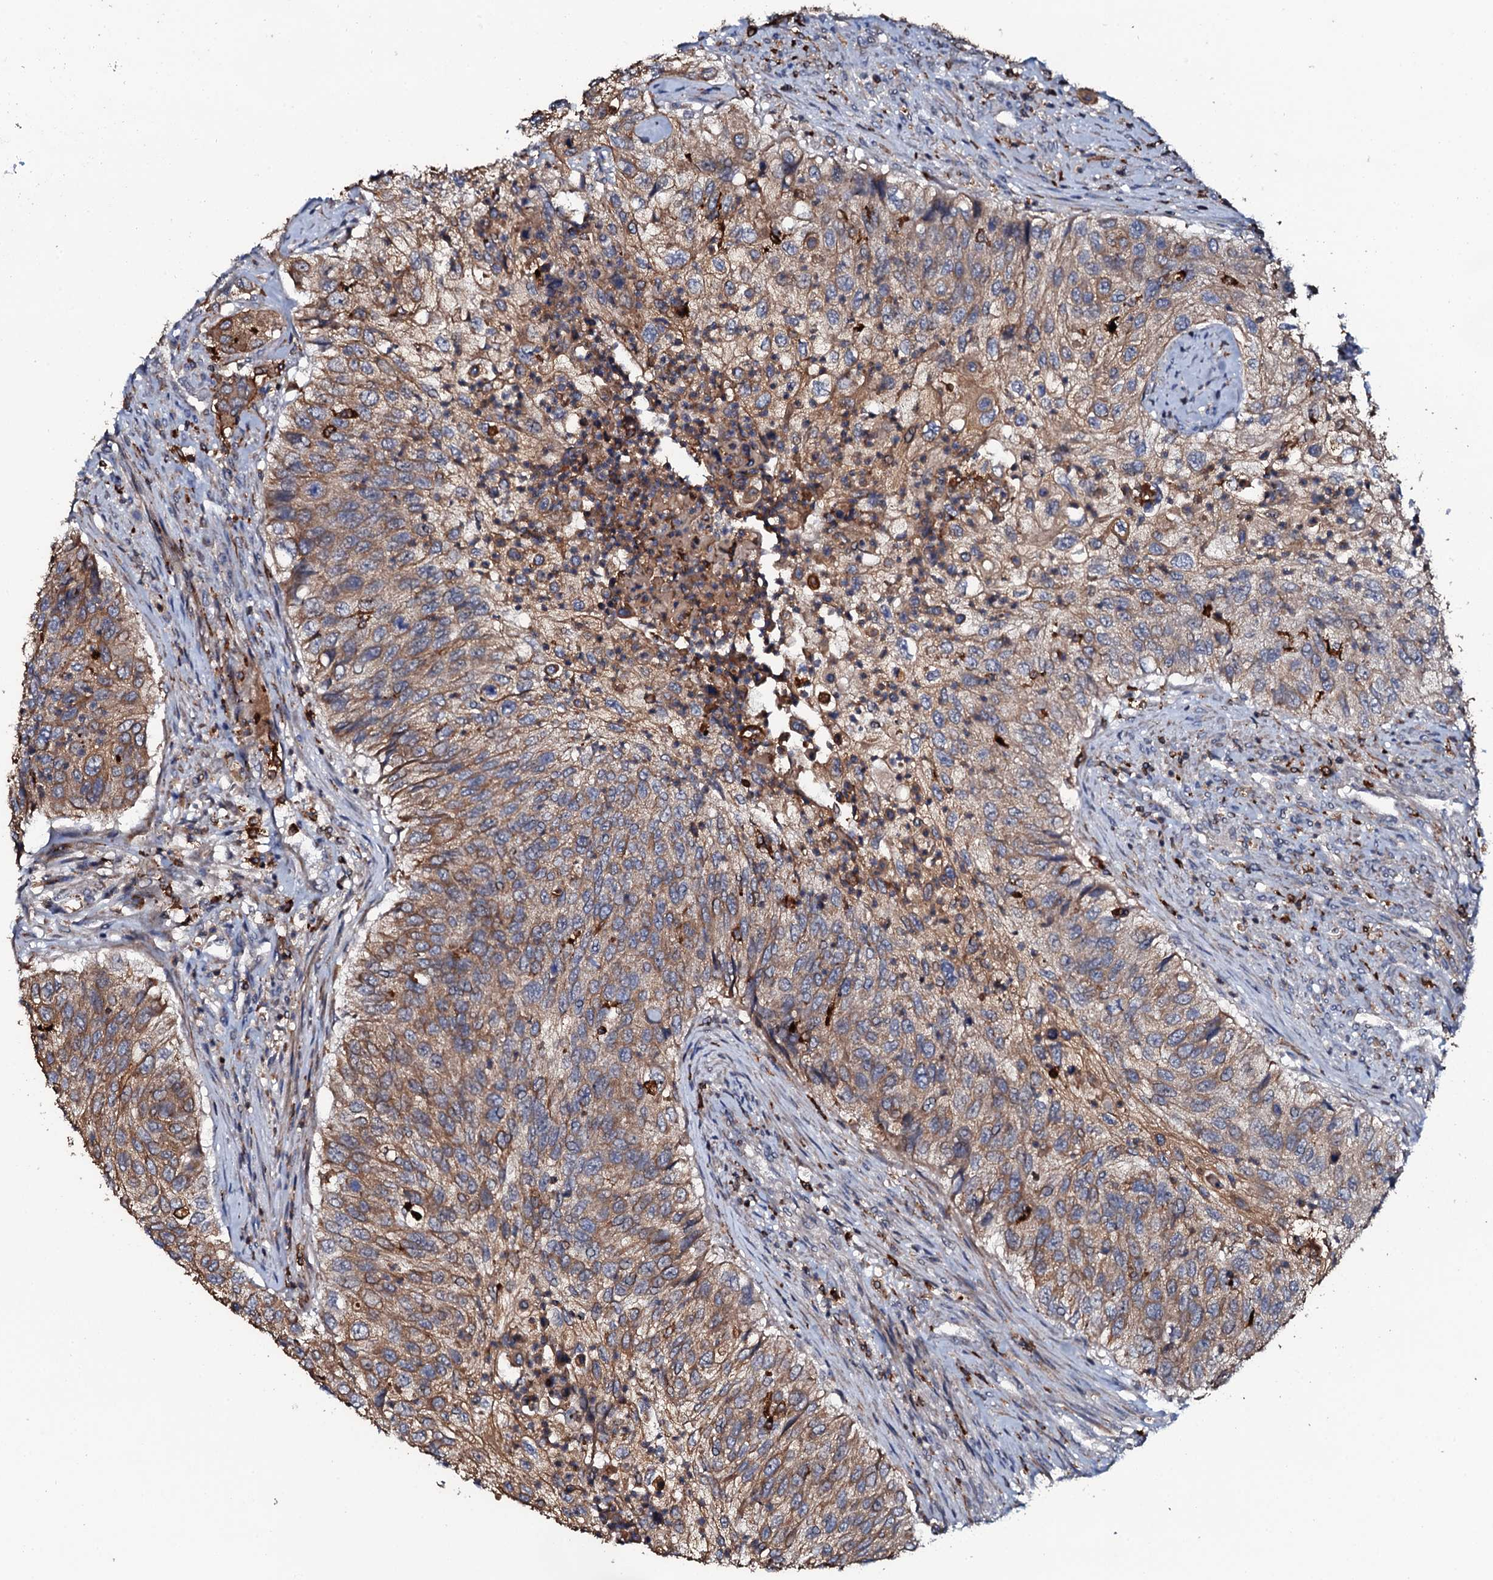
{"staining": {"intensity": "moderate", "quantity": ">75%", "location": "cytoplasmic/membranous"}, "tissue": "urothelial cancer", "cell_type": "Tumor cells", "image_type": "cancer", "snomed": [{"axis": "morphology", "description": "Urothelial carcinoma, High grade"}, {"axis": "topography", "description": "Urinary bladder"}], "caption": "IHC staining of urothelial cancer, which exhibits medium levels of moderate cytoplasmic/membranous expression in approximately >75% of tumor cells indicating moderate cytoplasmic/membranous protein expression. The staining was performed using DAB (brown) for protein detection and nuclei were counterstained in hematoxylin (blue).", "gene": "VAMP8", "patient": {"sex": "female", "age": 60}}